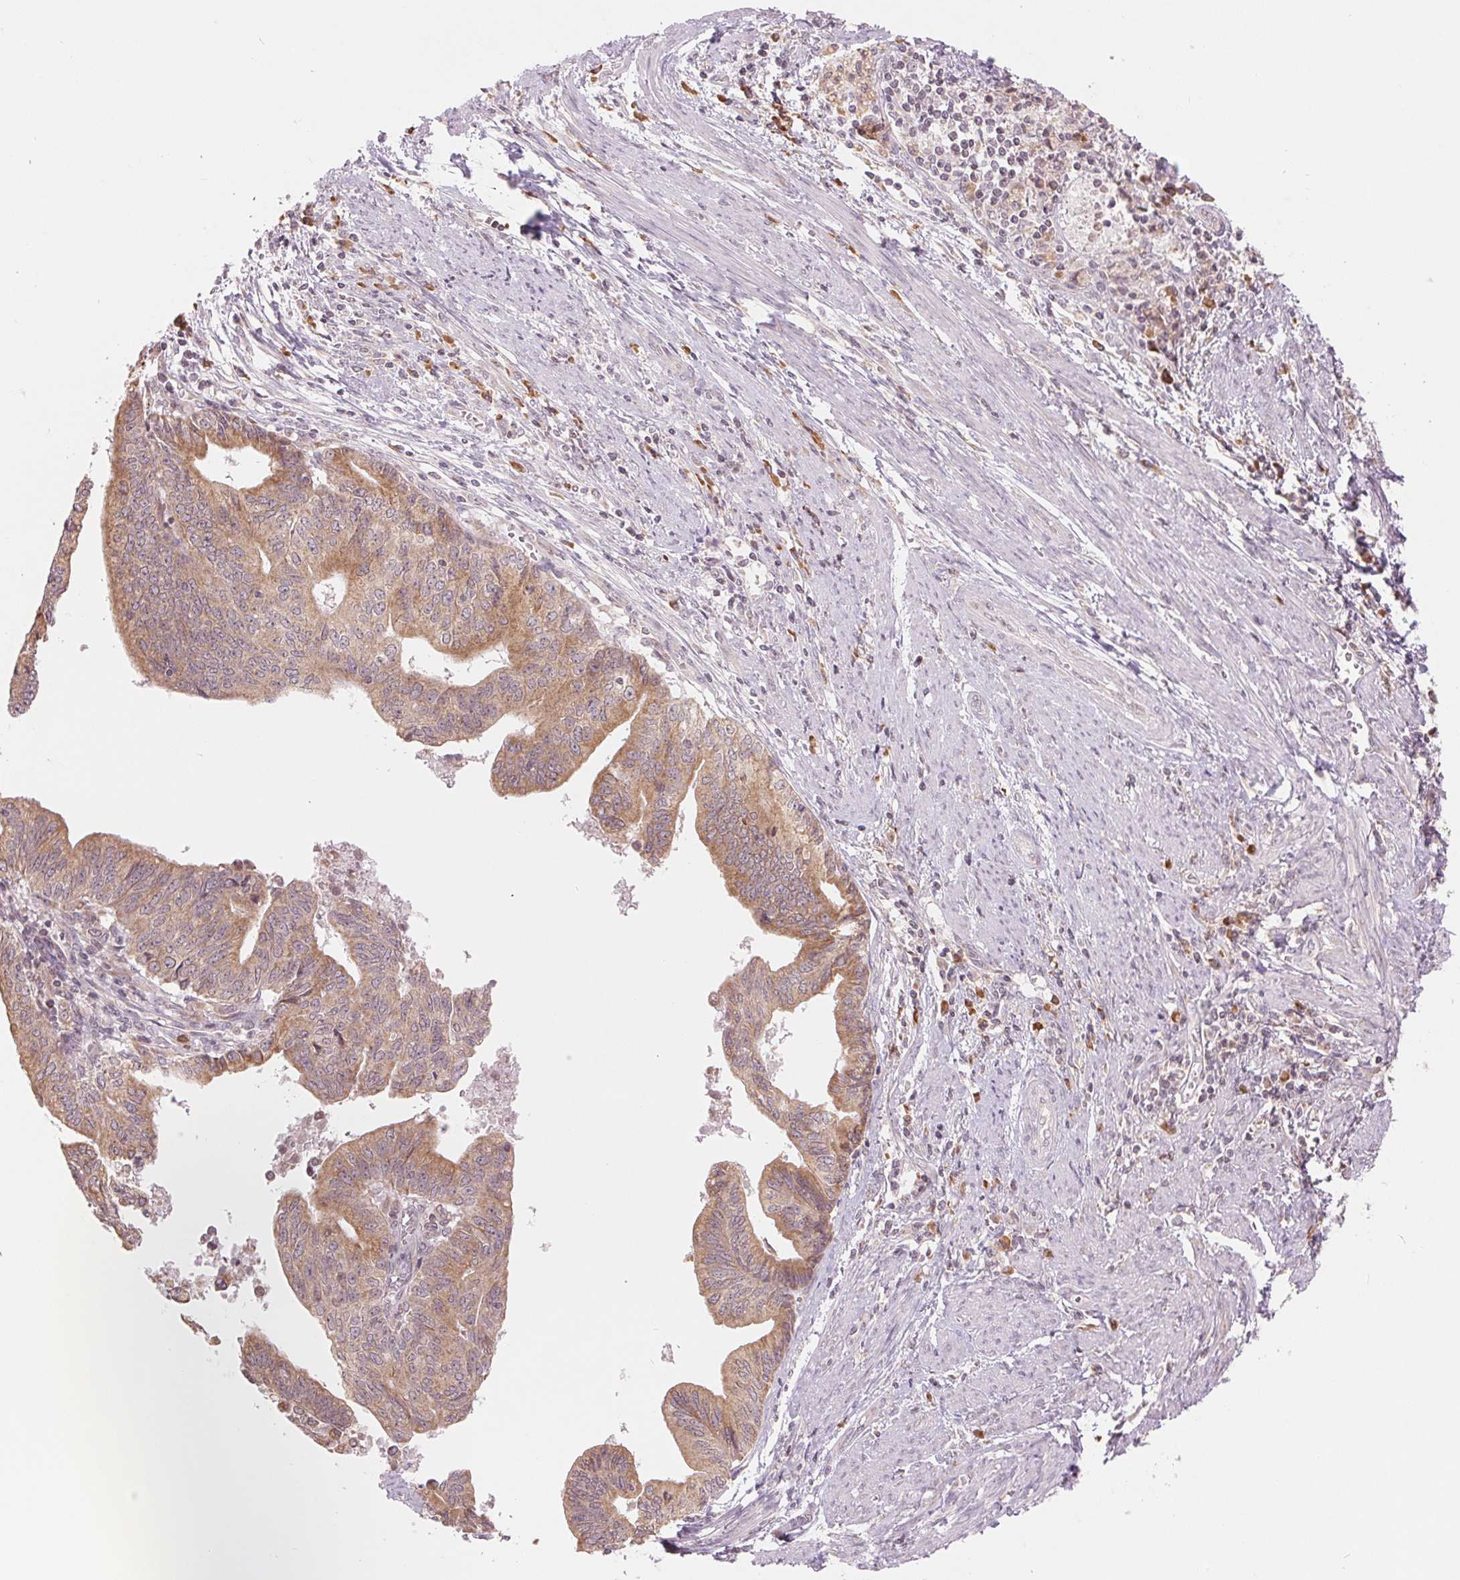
{"staining": {"intensity": "weak", "quantity": ">75%", "location": "cytoplasmic/membranous"}, "tissue": "endometrial cancer", "cell_type": "Tumor cells", "image_type": "cancer", "snomed": [{"axis": "morphology", "description": "Adenocarcinoma, NOS"}, {"axis": "topography", "description": "Endometrium"}], "caption": "Weak cytoplasmic/membranous expression for a protein is identified in approximately >75% of tumor cells of endometrial cancer (adenocarcinoma) using immunohistochemistry (IHC).", "gene": "TECR", "patient": {"sex": "female", "age": 65}}